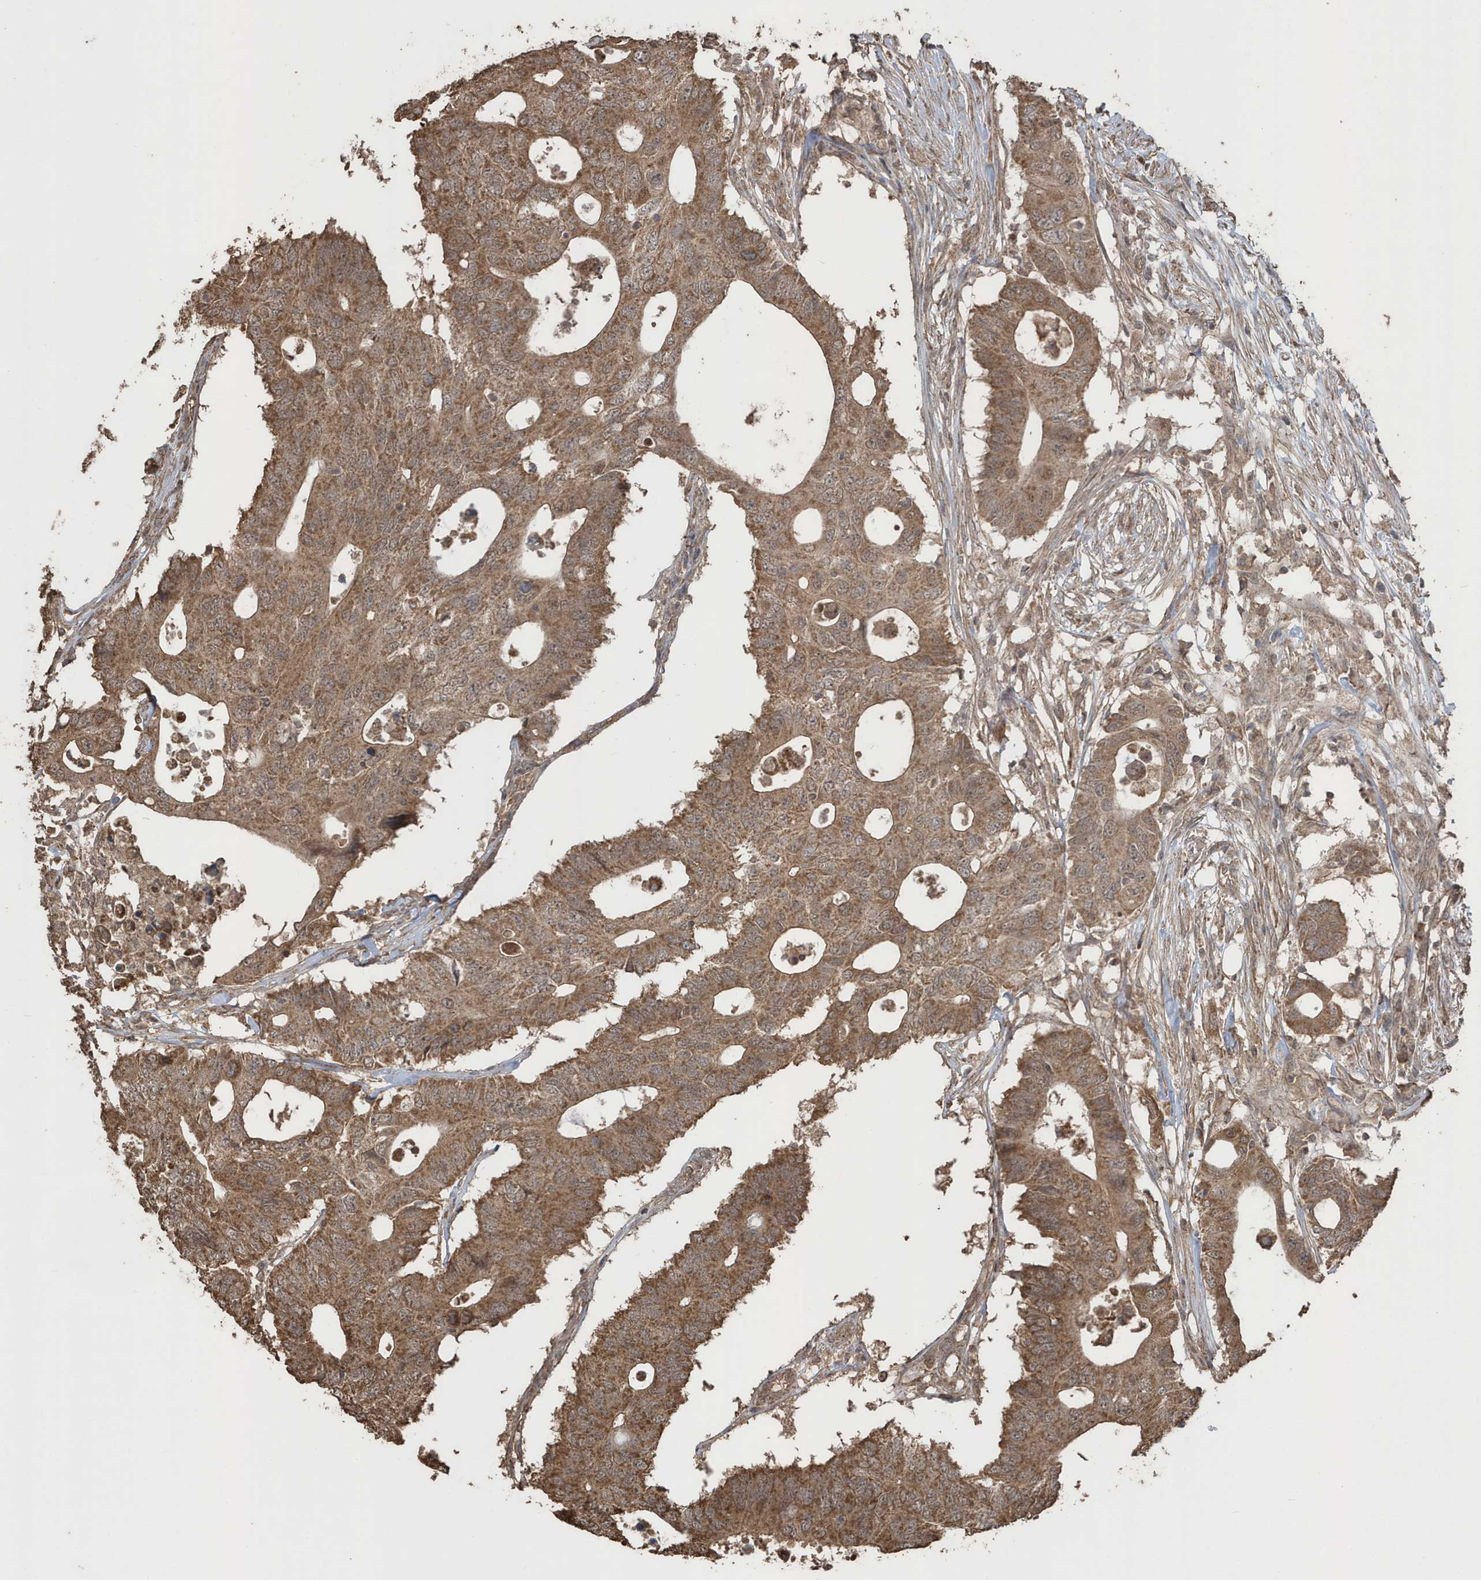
{"staining": {"intensity": "moderate", "quantity": ">75%", "location": "cytoplasmic/membranous"}, "tissue": "colorectal cancer", "cell_type": "Tumor cells", "image_type": "cancer", "snomed": [{"axis": "morphology", "description": "Adenocarcinoma, NOS"}, {"axis": "topography", "description": "Colon"}], "caption": "A medium amount of moderate cytoplasmic/membranous staining is identified in about >75% of tumor cells in colorectal cancer tissue.", "gene": "PAXBP1", "patient": {"sex": "male", "age": 71}}